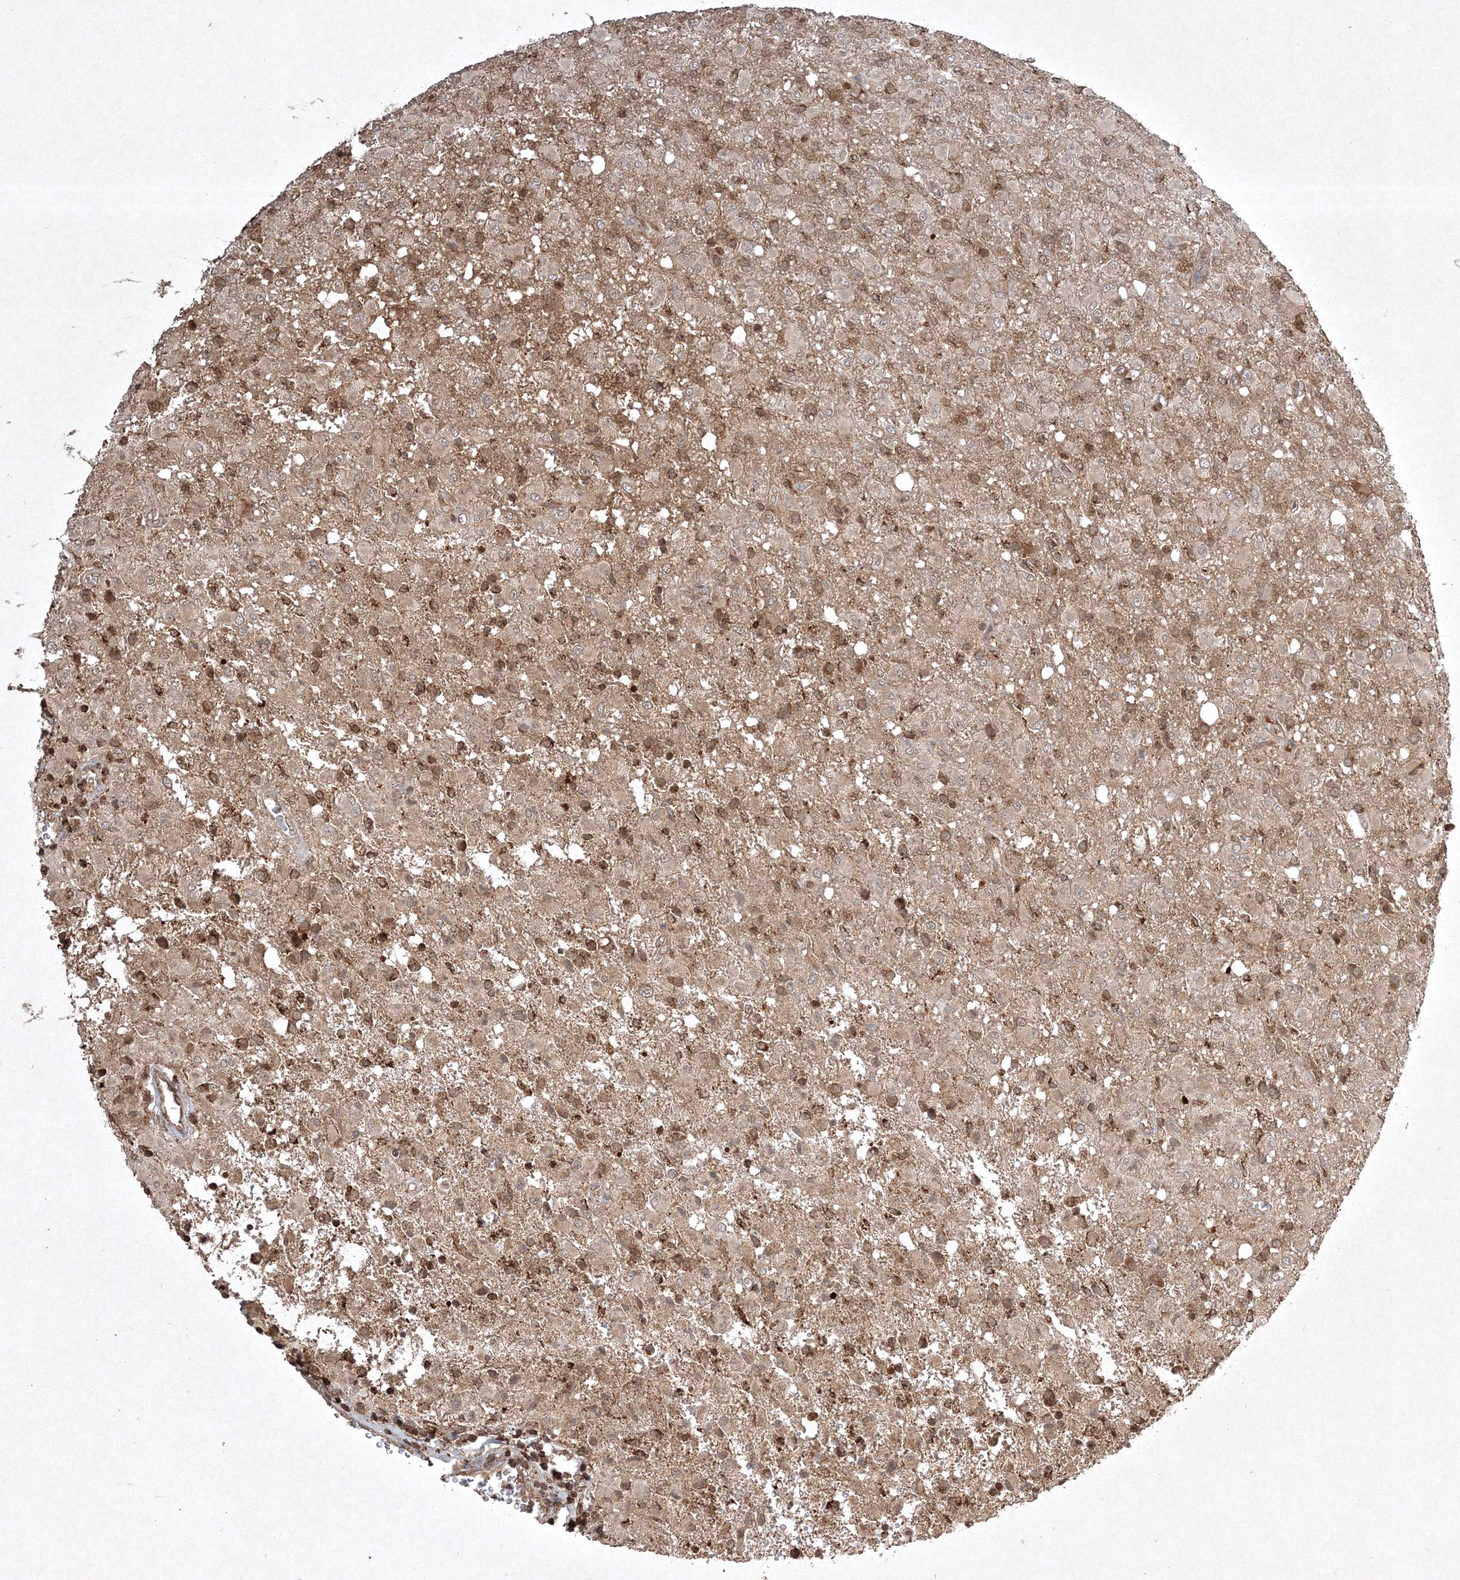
{"staining": {"intensity": "moderate", "quantity": "25%-75%", "location": "cytoplasmic/membranous"}, "tissue": "glioma", "cell_type": "Tumor cells", "image_type": "cancer", "snomed": [{"axis": "morphology", "description": "Glioma, malignant, High grade"}, {"axis": "topography", "description": "Brain"}], "caption": "A medium amount of moderate cytoplasmic/membranous positivity is seen in about 25%-75% of tumor cells in malignant high-grade glioma tissue.", "gene": "PLTP", "patient": {"sex": "female", "age": 57}}